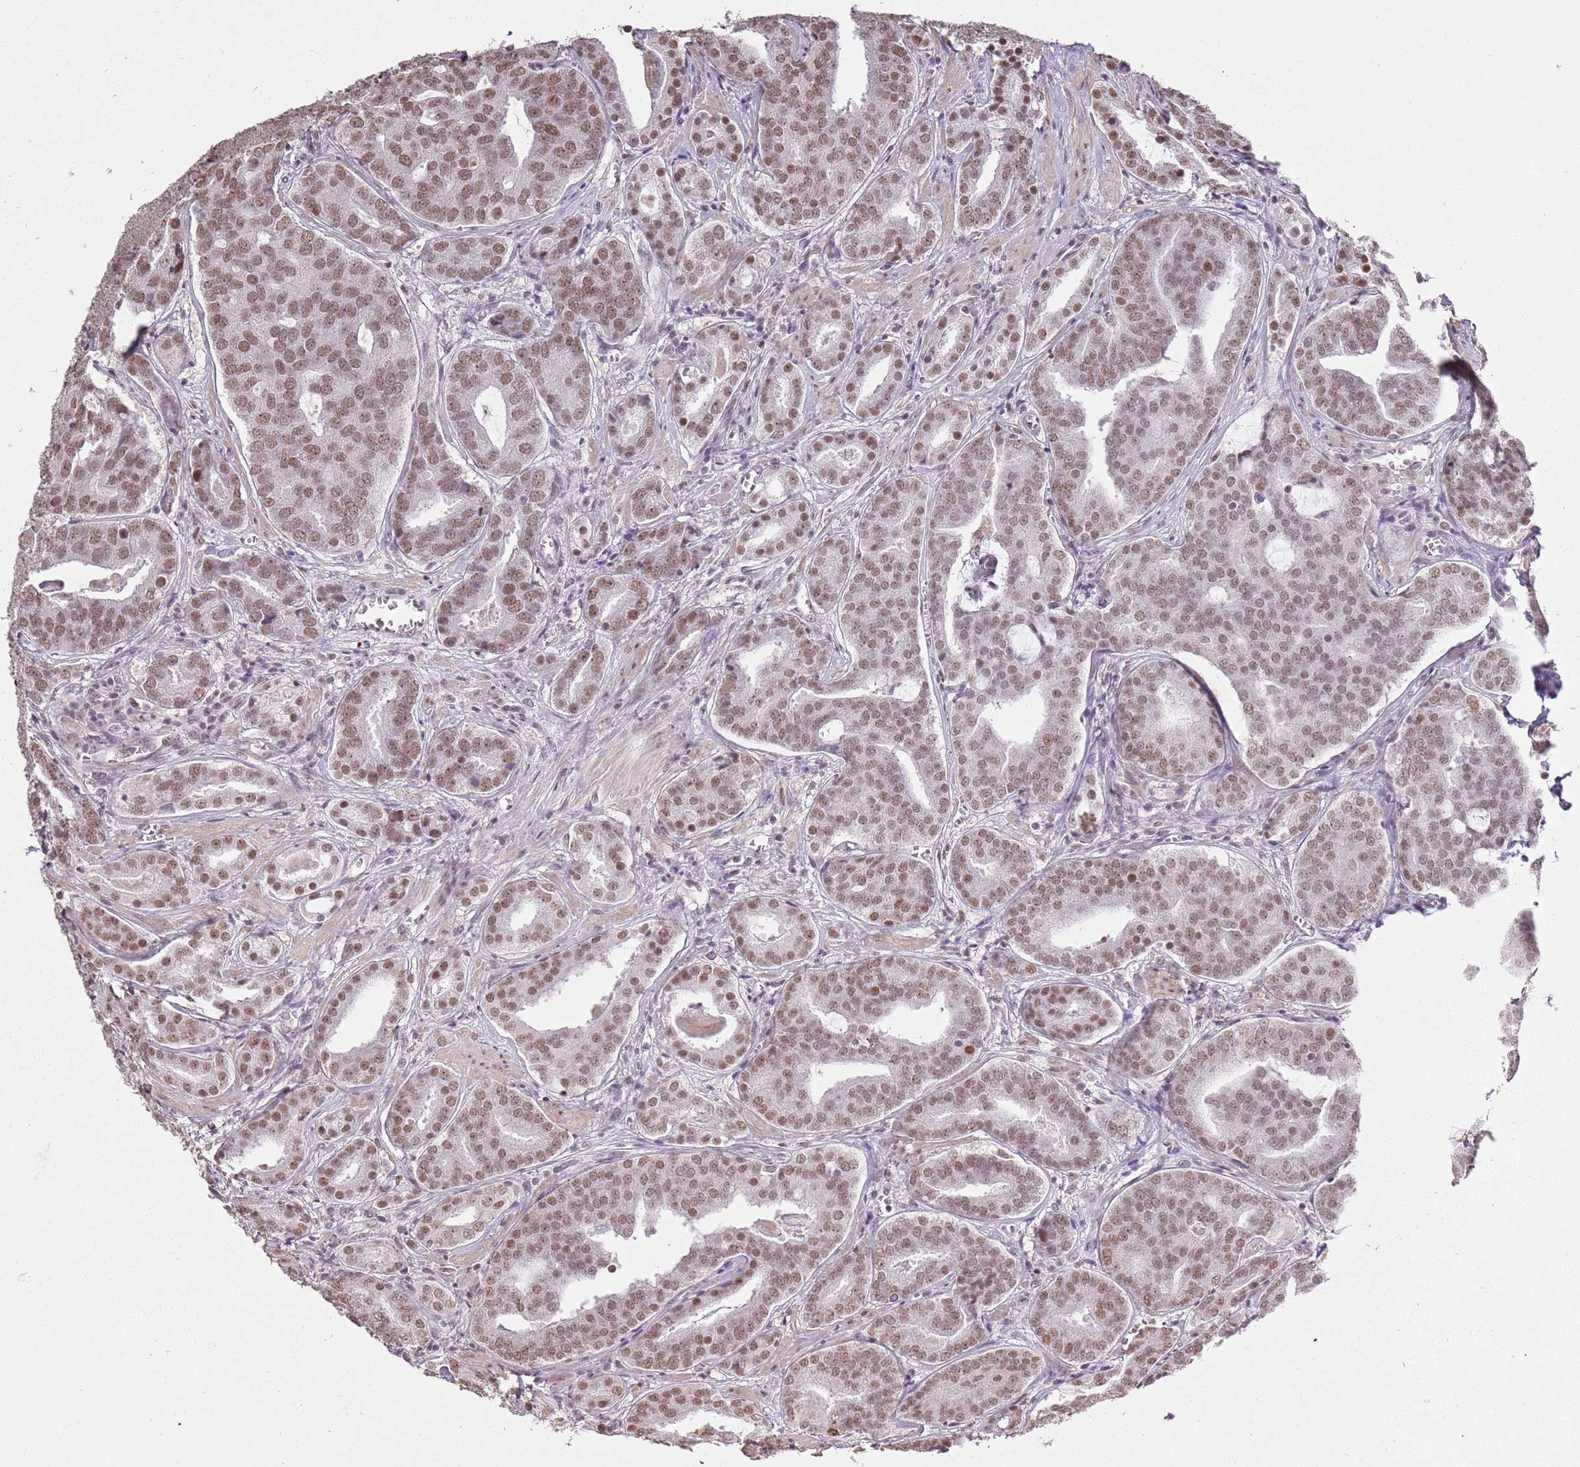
{"staining": {"intensity": "moderate", "quantity": ">75%", "location": "nuclear"}, "tissue": "prostate cancer", "cell_type": "Tumor cells", "image_type": "cancer", "snomed": [{"axis": "morphology", "description": "Adenocarcinoma, High grade"}, {"axis": "topography", "description": "Prostate"}], "caption": "A high-resolution image shows immunohistochemistry staining of prostate adenocarcinoma (high-grade), which displays moderate nuclear positivity in about >75% of tumor cells. (Stains: DAB in brown, nuclei in blue, Microscopy: brightfield microscopy at high magnification).", "gene": "ARL14EP", "patient": {"sex": "male", "age": 55}}